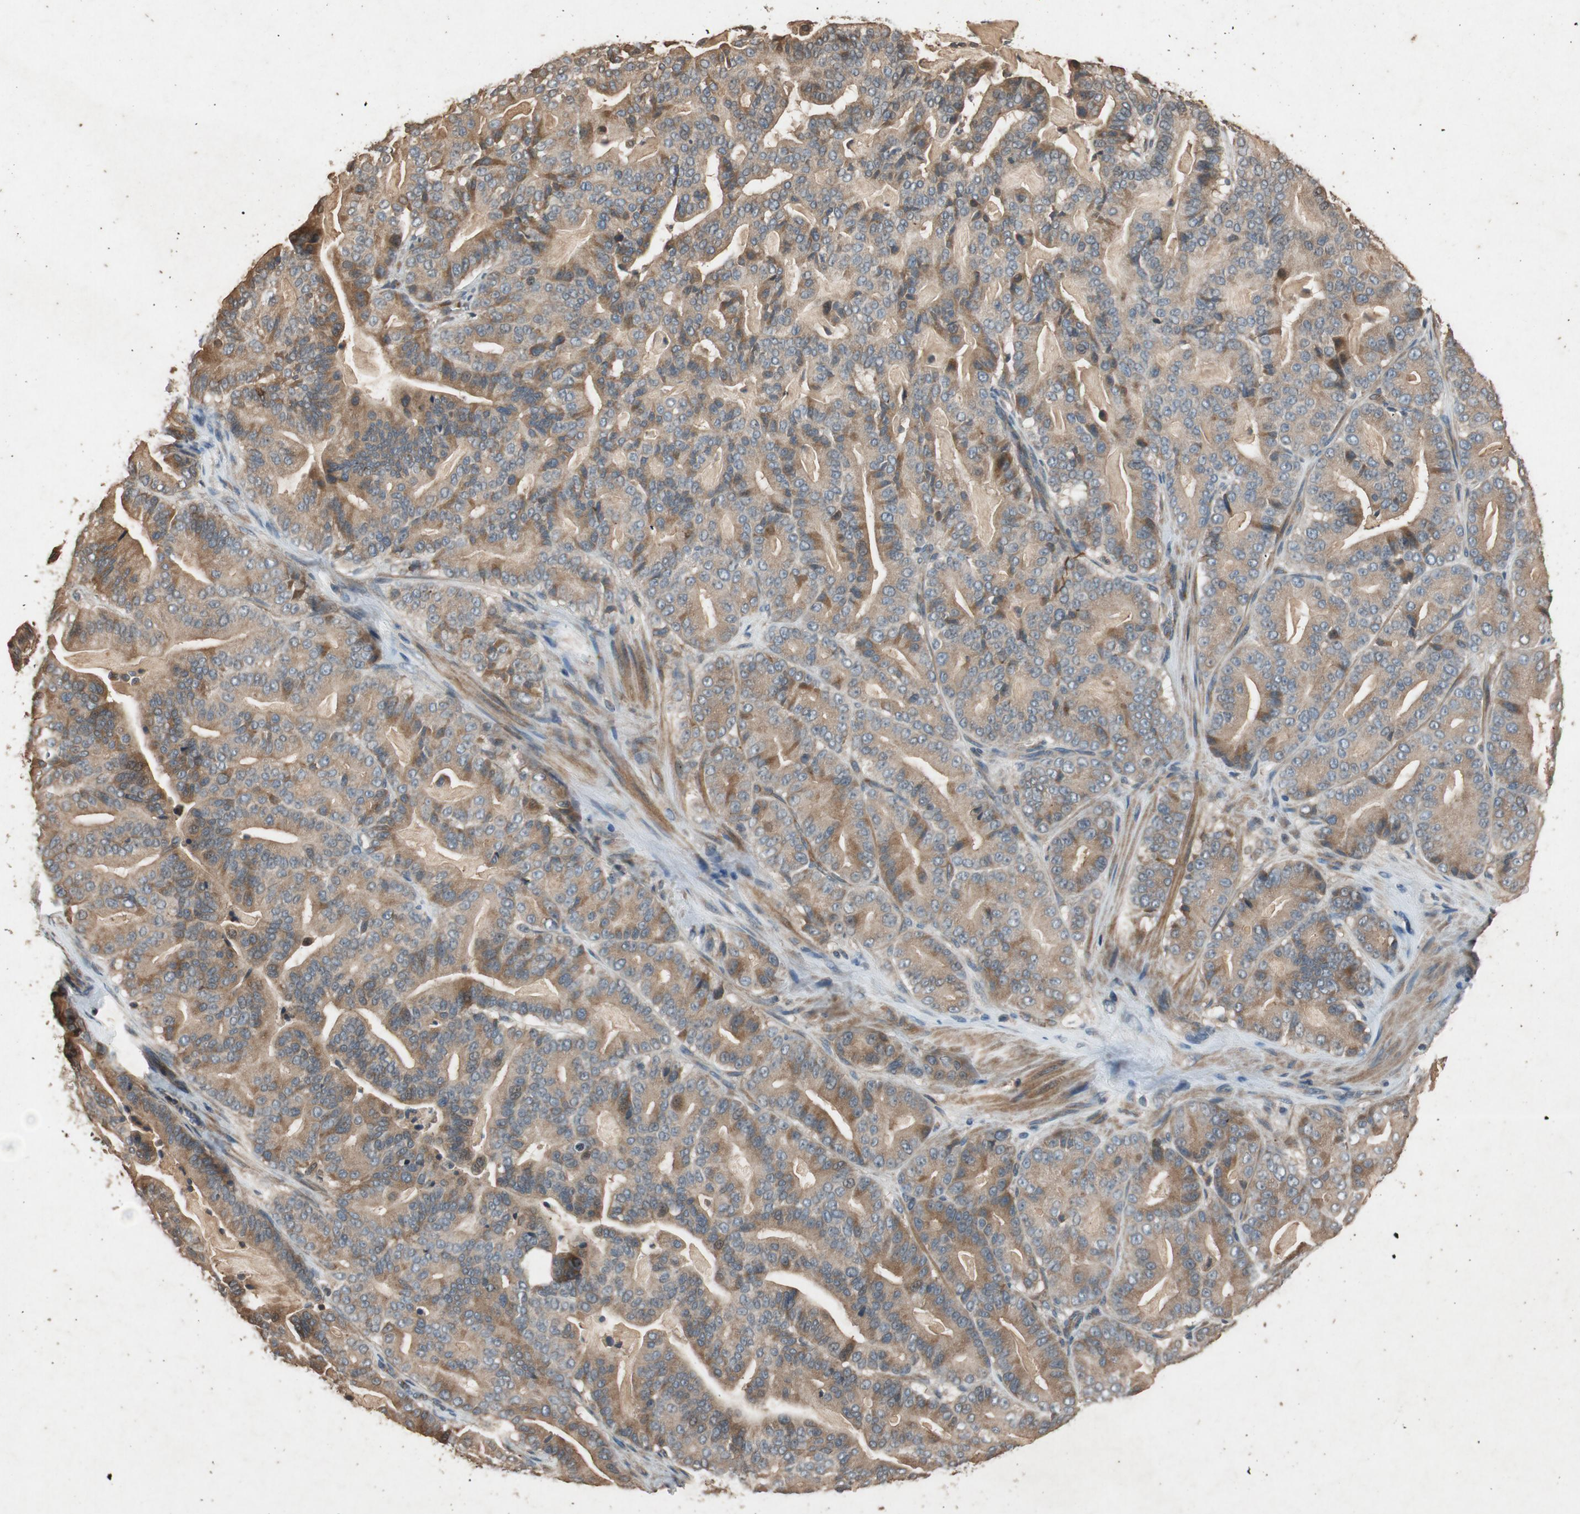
{"staining": {"intensity": "moderate", "quantity": ">75%", "location": "cytoplasmic/membranous"}, "tissue": "pancreatic cancer", "cell_type": "Tumor cells", "image_type": "cancer", "snomed": [{"axis": "morphology", "description": "Adenocarcinoma, NOS"}, {"axis": "topography", "description": "Pancreas"}], "caption": "Moderate cytoplasmic/membranous positivity for a protein is seen in approximately >75% of tumor cells of adenocarcinoma (pancreatic) using immunohistochemistry.", "gene": "ATP2C1", "patient": {"sex": "male", "age": 63}}